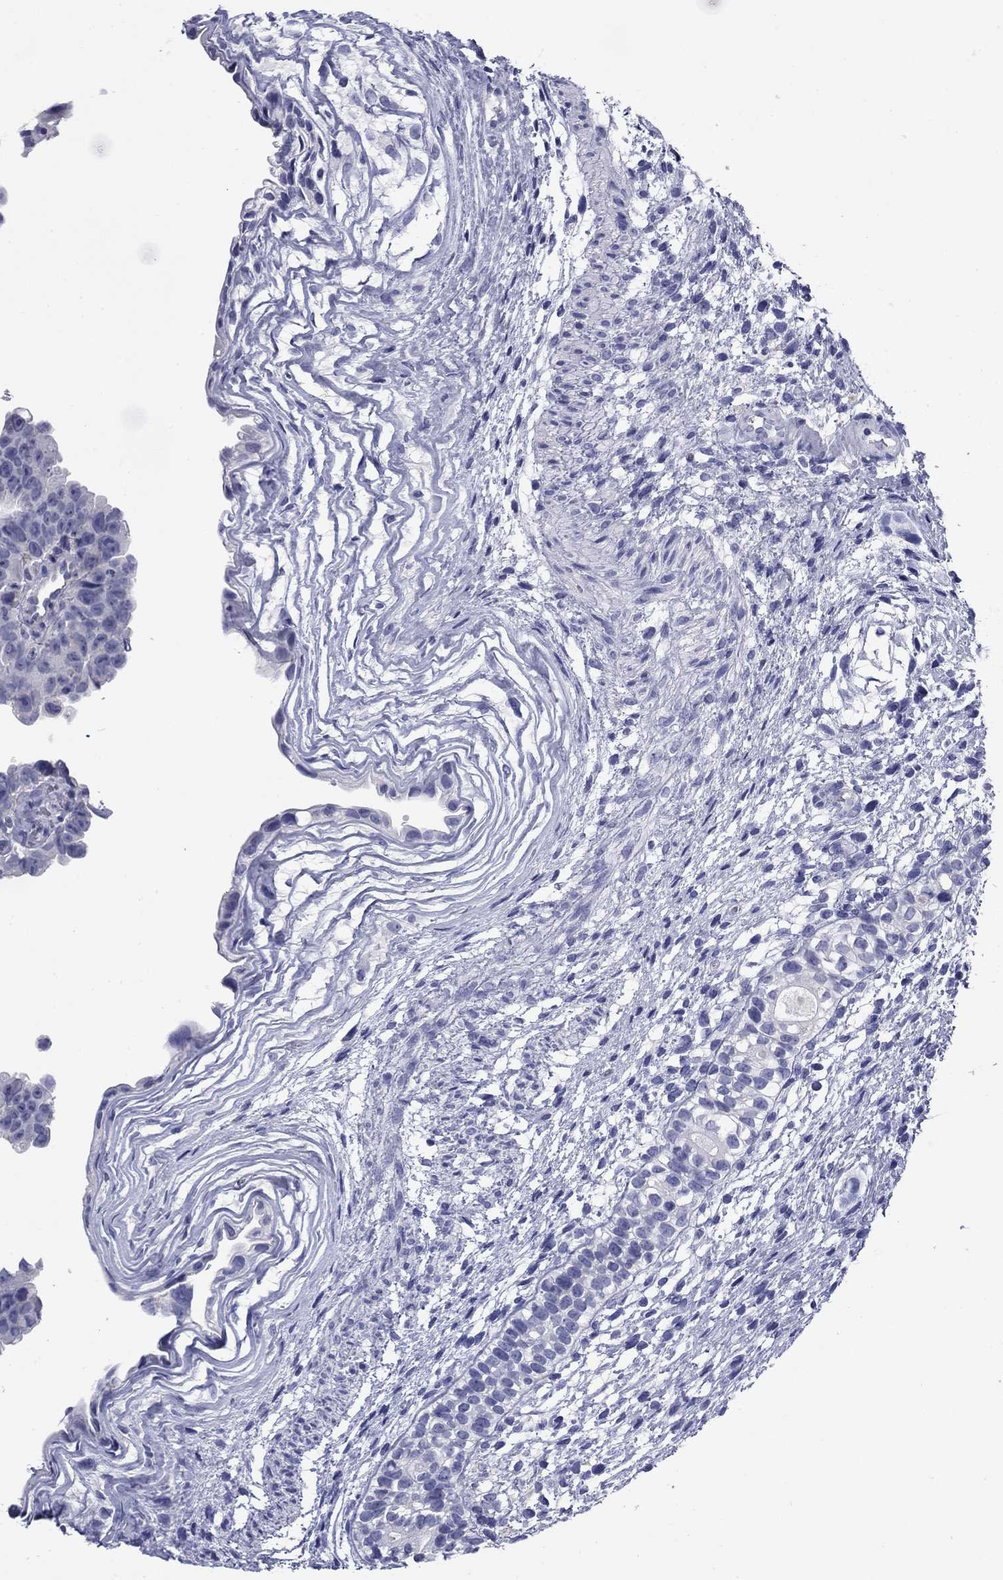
{"staining": {"intensity": "negative", "quantity": "none", "location": "none"}, "tissue": "testis cancer", "cell_type": "Tumor cells", "image_type": "cancer", "snomed": [{"axis": "morphology", "description": "Normal tissue, NOS"}, {"axis": "morphology", "description": "Carcinoma, Embryonal, NOS"}, {"axis": "topography", "description": "Testis"}, {"axis": "topography", "description": "Epididymis"}], "caption": "Tumor cells show no significant positivity in testis cancer (embryonal carcinoma).", "gene": "ABCC2", "patient": {"sex": "male", "age": 24}}